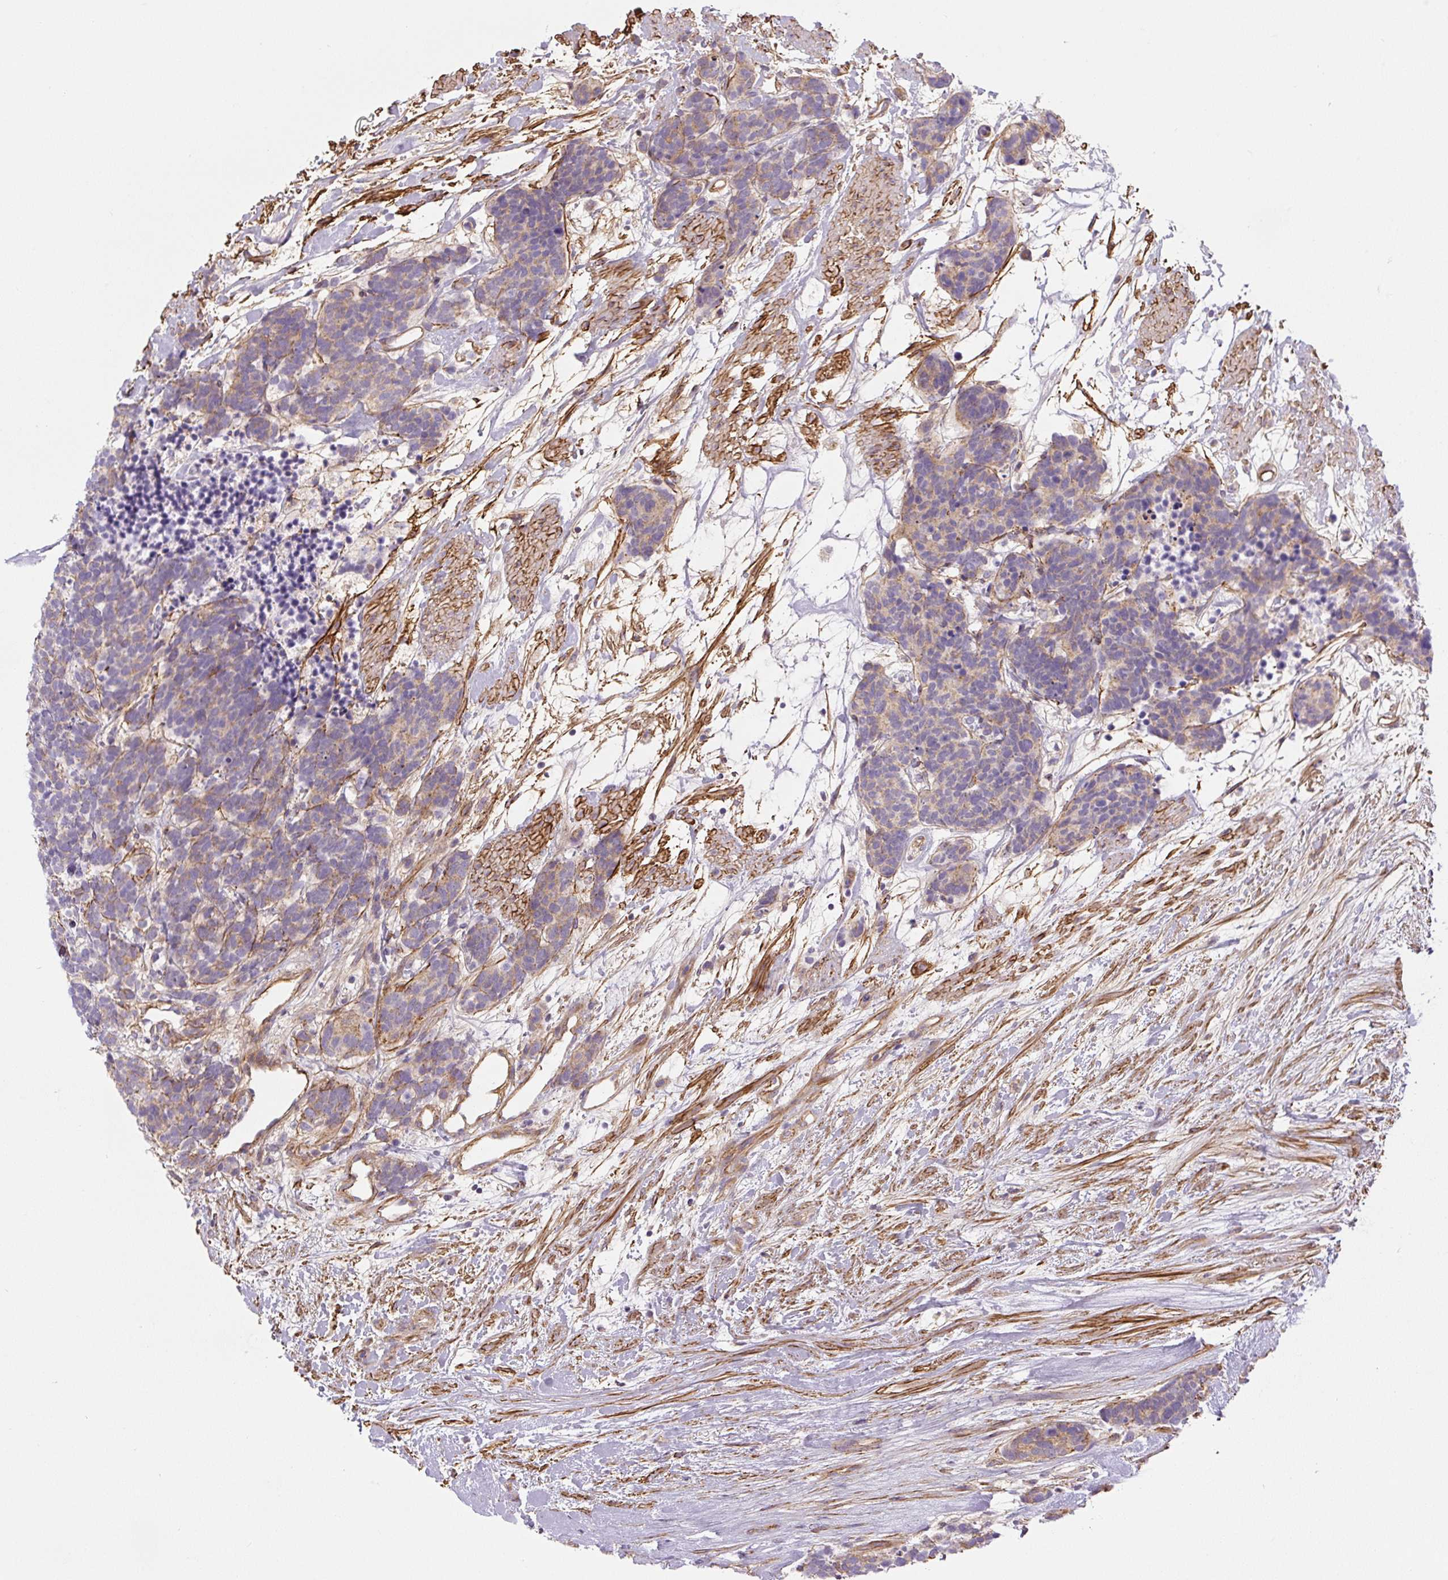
{"staining": {"intensity": "weak", "quantity": "25%-75%", "location": "cytoplasmic/membranous"}, "tissue": "carcinoid", "cell_type": "Tumor cells", "image_type": "cancer", "snomed": [{"axis": "morphology", "description": "Carcinoma, NOS"}, {"axis": "morphology", "description": "Carcinoid, malignant, NOS"}, {"axis": "topography", "description": "Prostate"}], "caption": "An image of carcinoid stained for a protein displays weak cytoplasmic/membranous brown staining in tumor cells.", "gene": "CCNI2", "patient": {"sex": "male", "age": 57}}